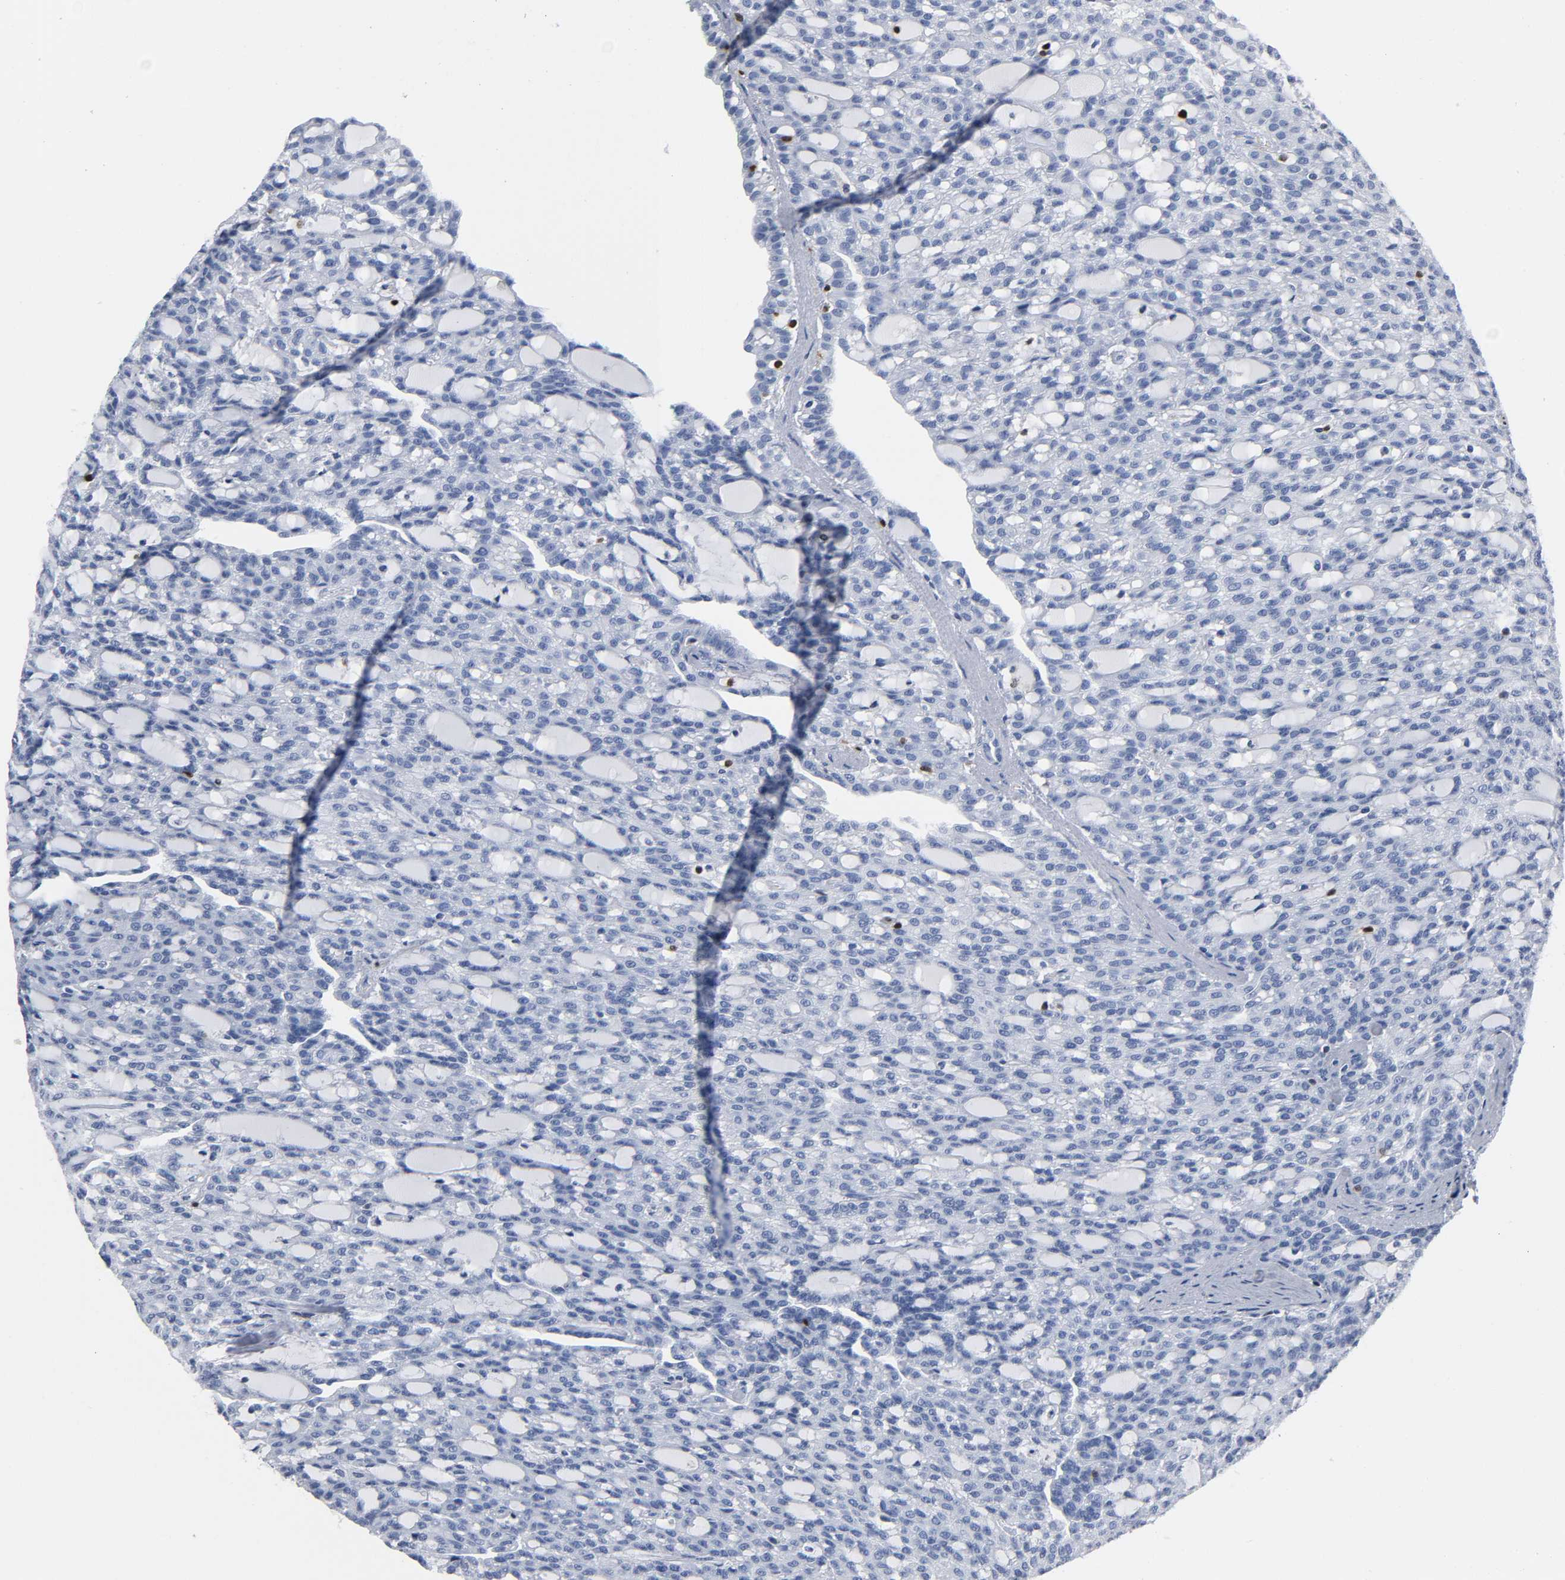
{"staining": {"intensity": "negative", "quantity": "none", "location": "none"}, "tissue": "renal cancer", "cell_type": "Tumor cells", "image_type": "cancer", "snomed": [{"axis": "morphology", "description": "Adenocarcinoma, NOS"}, {"axis": "topography", "description": "Kidney"}], "caption": "This micrograph is of renal cancer stained with immunohistochemistry (IHC) to label a protein in brown with the nuclei are counter-stained blue. There is no staining in tumor cells.", "gene": "DOK2", "patient": {"sex": "male", "age": 63}}